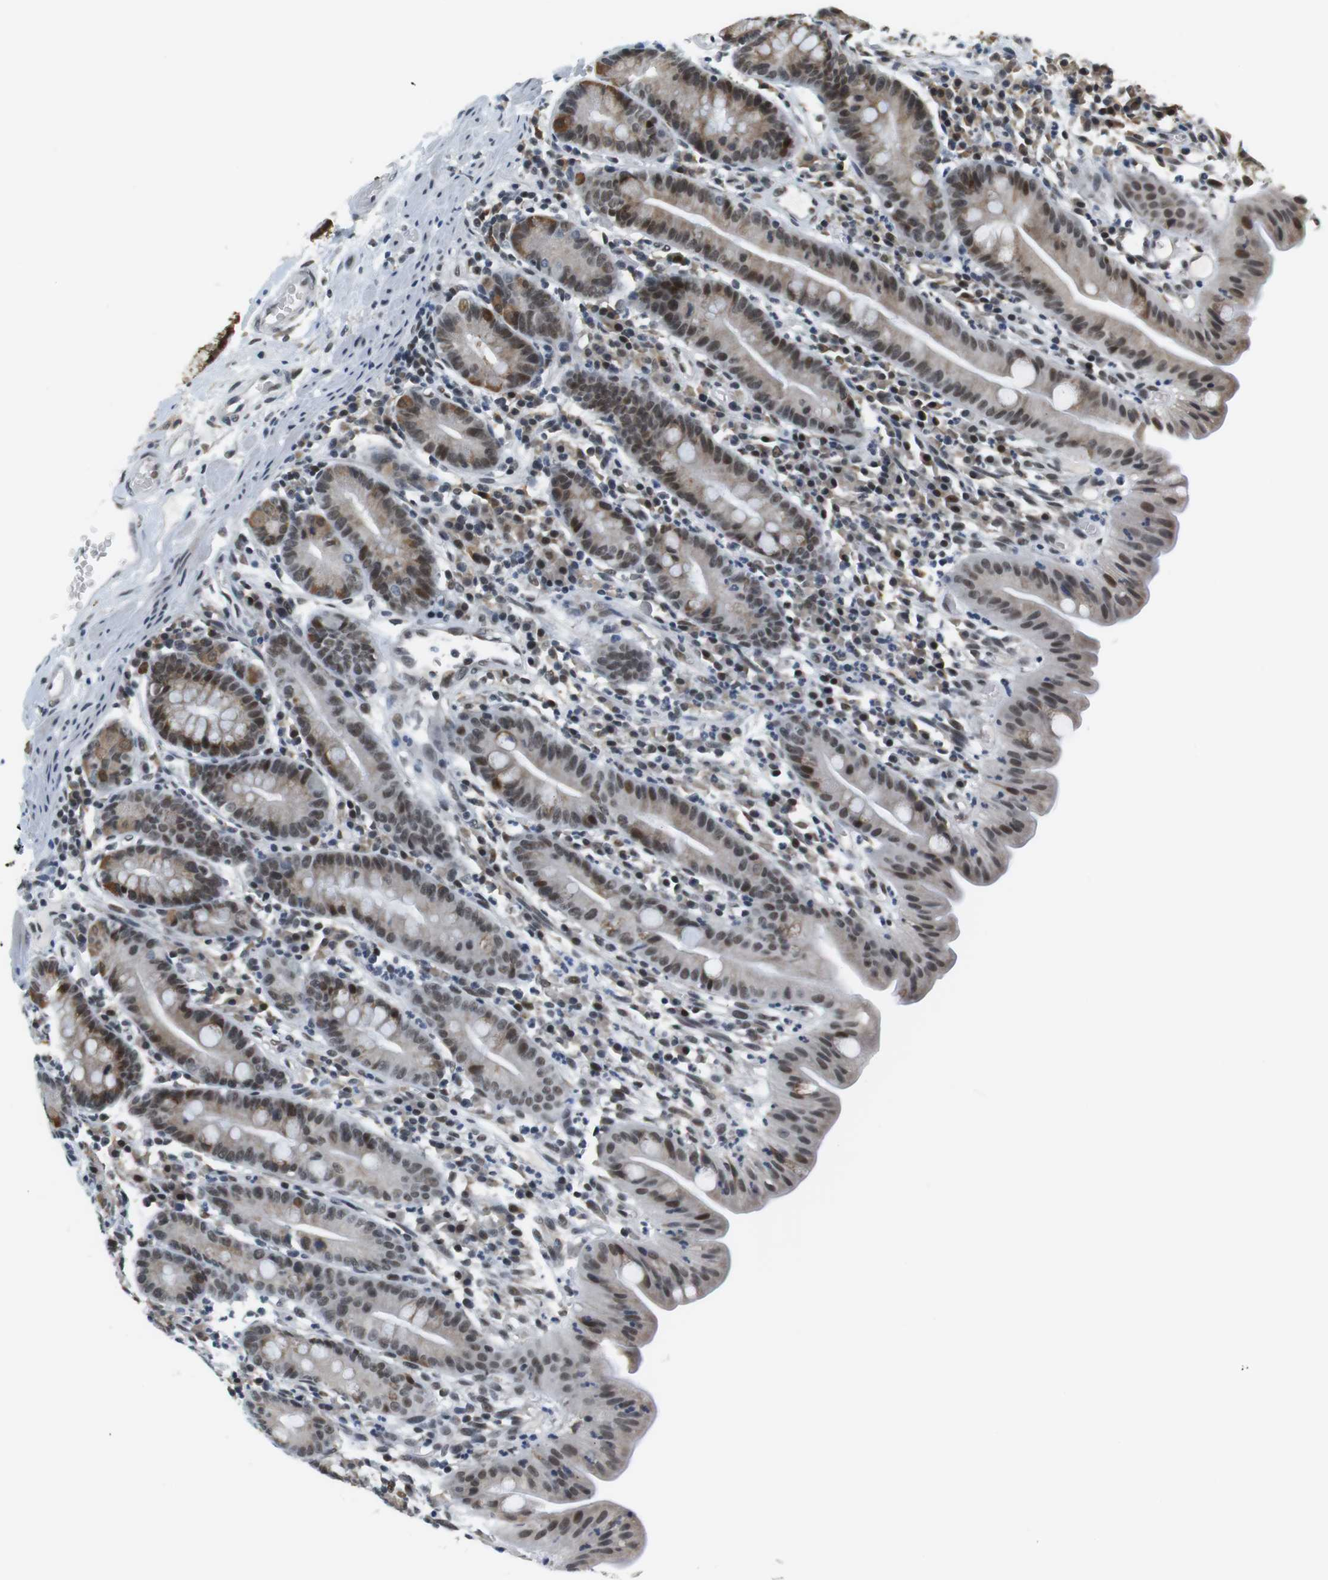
{"staining": {"intensity": "moderate", "quantity": ">75%", "location": "cytoplasmic/membranous,nuclear"}, "tissue": "duodenum", "cell_type": "Glandular cells", "image_type": "normal", "snomed": [{"axis": "morphology", "description": "Normal tissue, NOS"}, {"axis": "topography", "description": "Duodenum"}], "caption": "Immunohistochemical staining of unremarkable duodenum exhibits >75% levels of moderate cytoplasmic/membranous,nuclear protein positivity in about >75% of glandular cells.", "gene": "RNF38", "patient": {"sex": "male", "age": 50}}